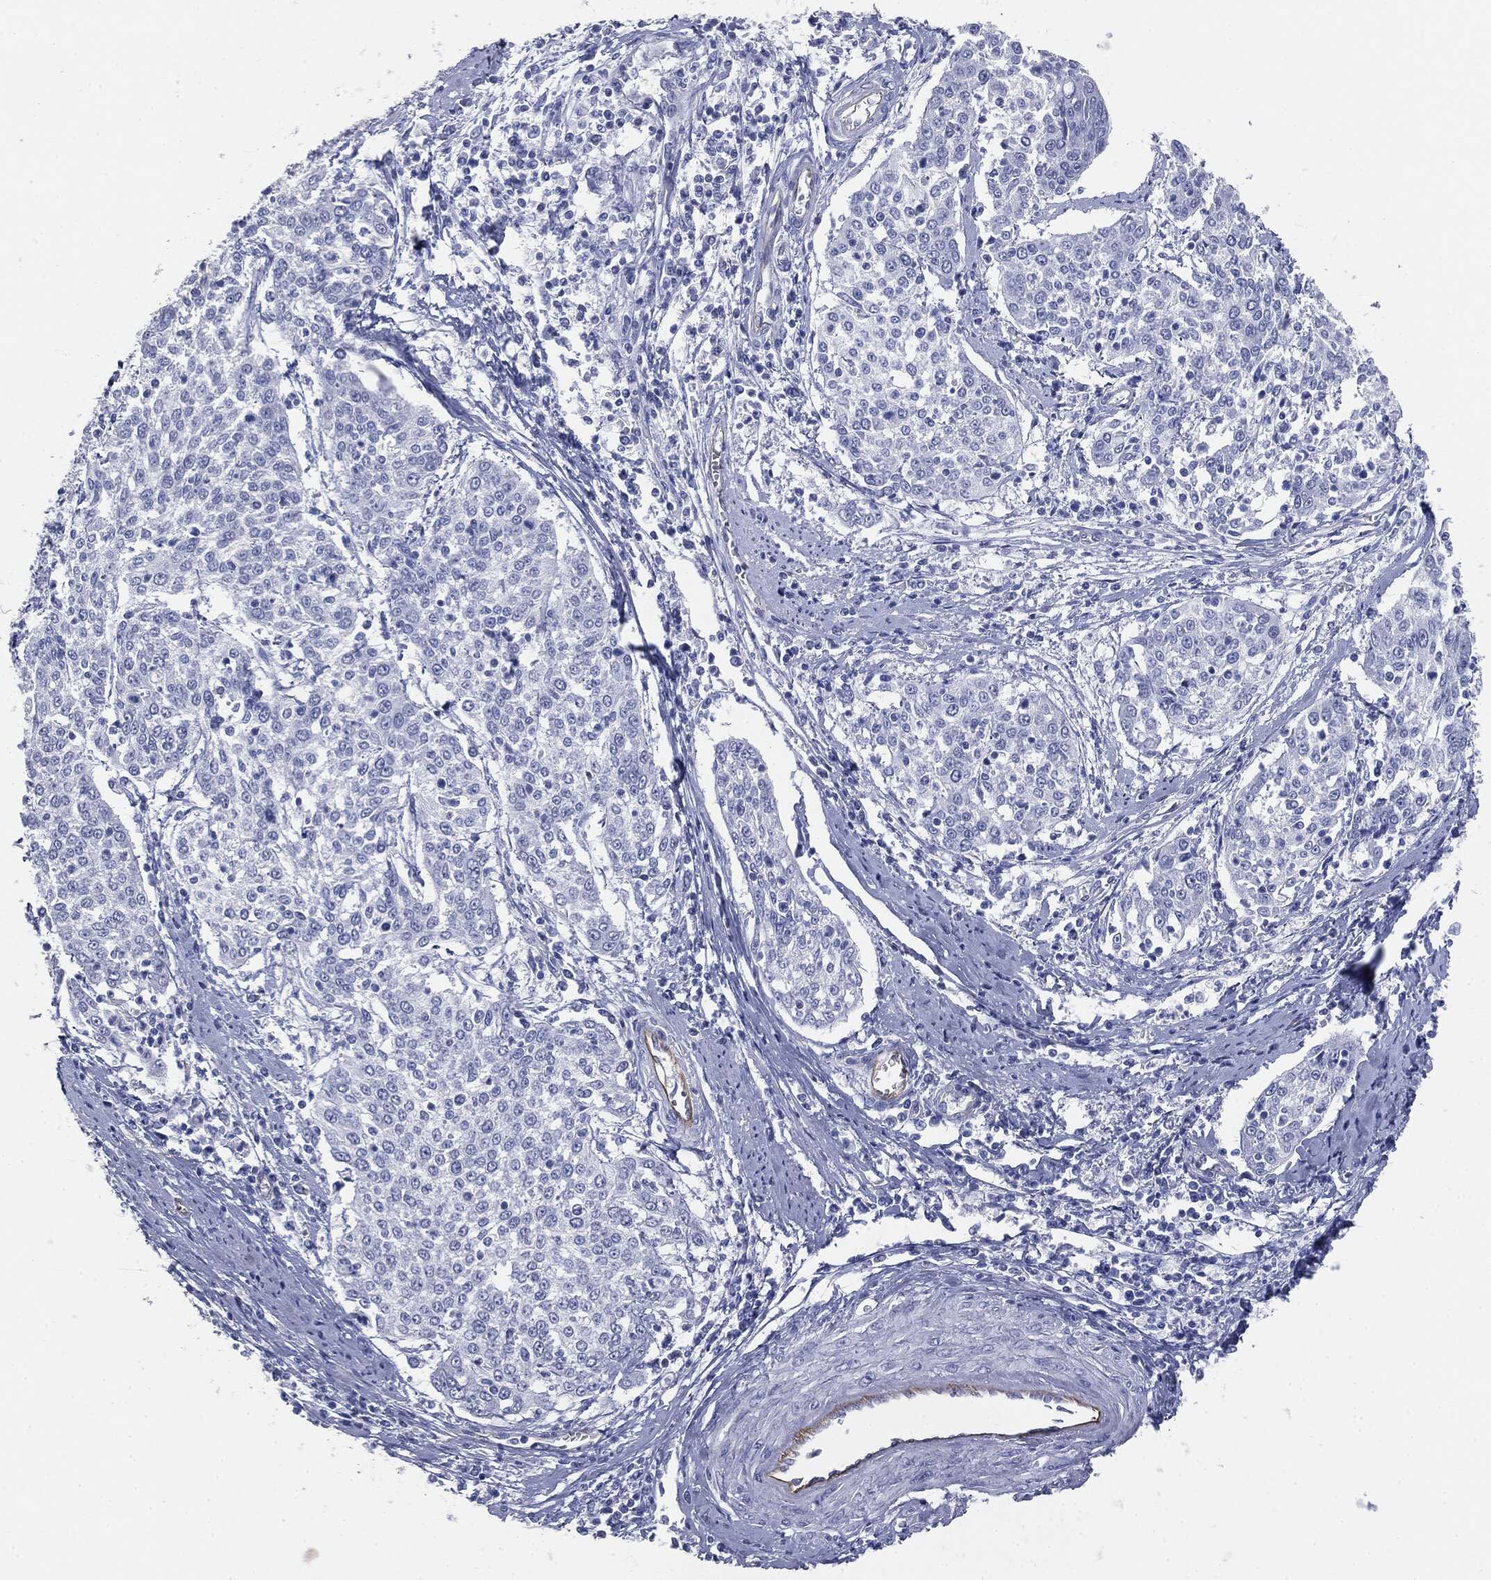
{"staining": {"intensity": "negative", "quantity": "none", "location": "none"}, "tissue": "cervical cancer", "cell_type": "Tumor cells", "image_type": "cancer", "snomed": [{"axis": "morphology", "description": "Squamous cell carcinoma, NOS"}, {"axis": "topography", "description": "Cervix"}], "caption": "IHC of cervical cancer reveals no expression in tumor cells. (DAB immunohistochemistry (IHC) with hematoxylin counter stain).", "gene": "MUC5AC", "patient": {"sex": "female", "age": 41}}